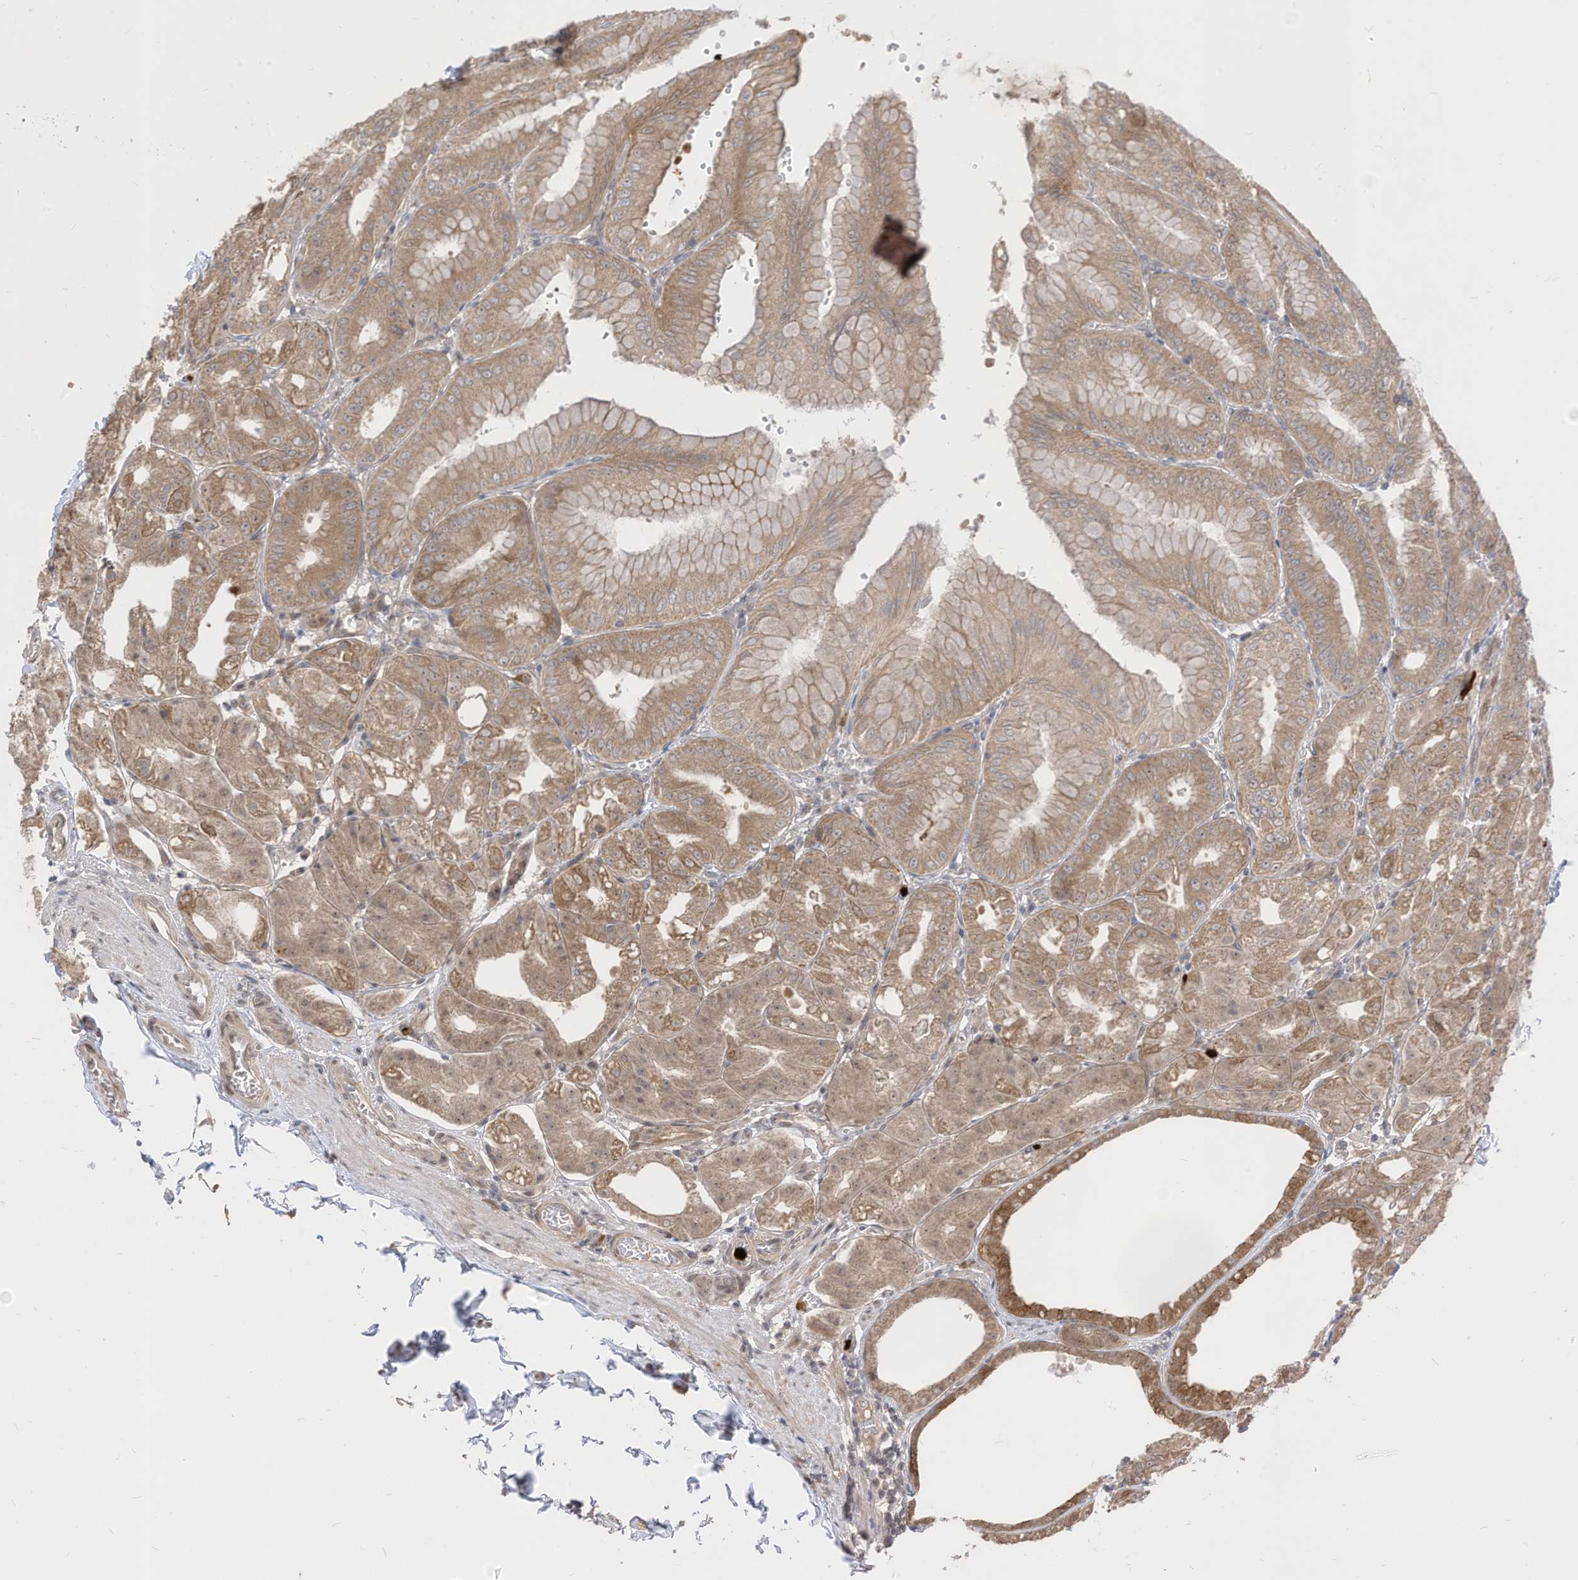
{"staining": {"intensity": "moderate", "quantity": "25%-75%", "location": "cytoplasmic/membranous"}, "tissue": "stomach", "cell_type": "Glandular cells", "image_type": "normal", "snomed": [{"axis": "morphology", "description": "Normal tissue, NOS"}, {"axis": "topography", "description": "Stomach, lower"}], "caption": "Protein staining by immunohistochemistry demonstrates moderate cytoplasmic/membranous staining in approximately 25%-75% of glandular cells in unremarkable stomach.", "gene": "CNKSR1", "patient": {"sex": "male", "age": 71}}